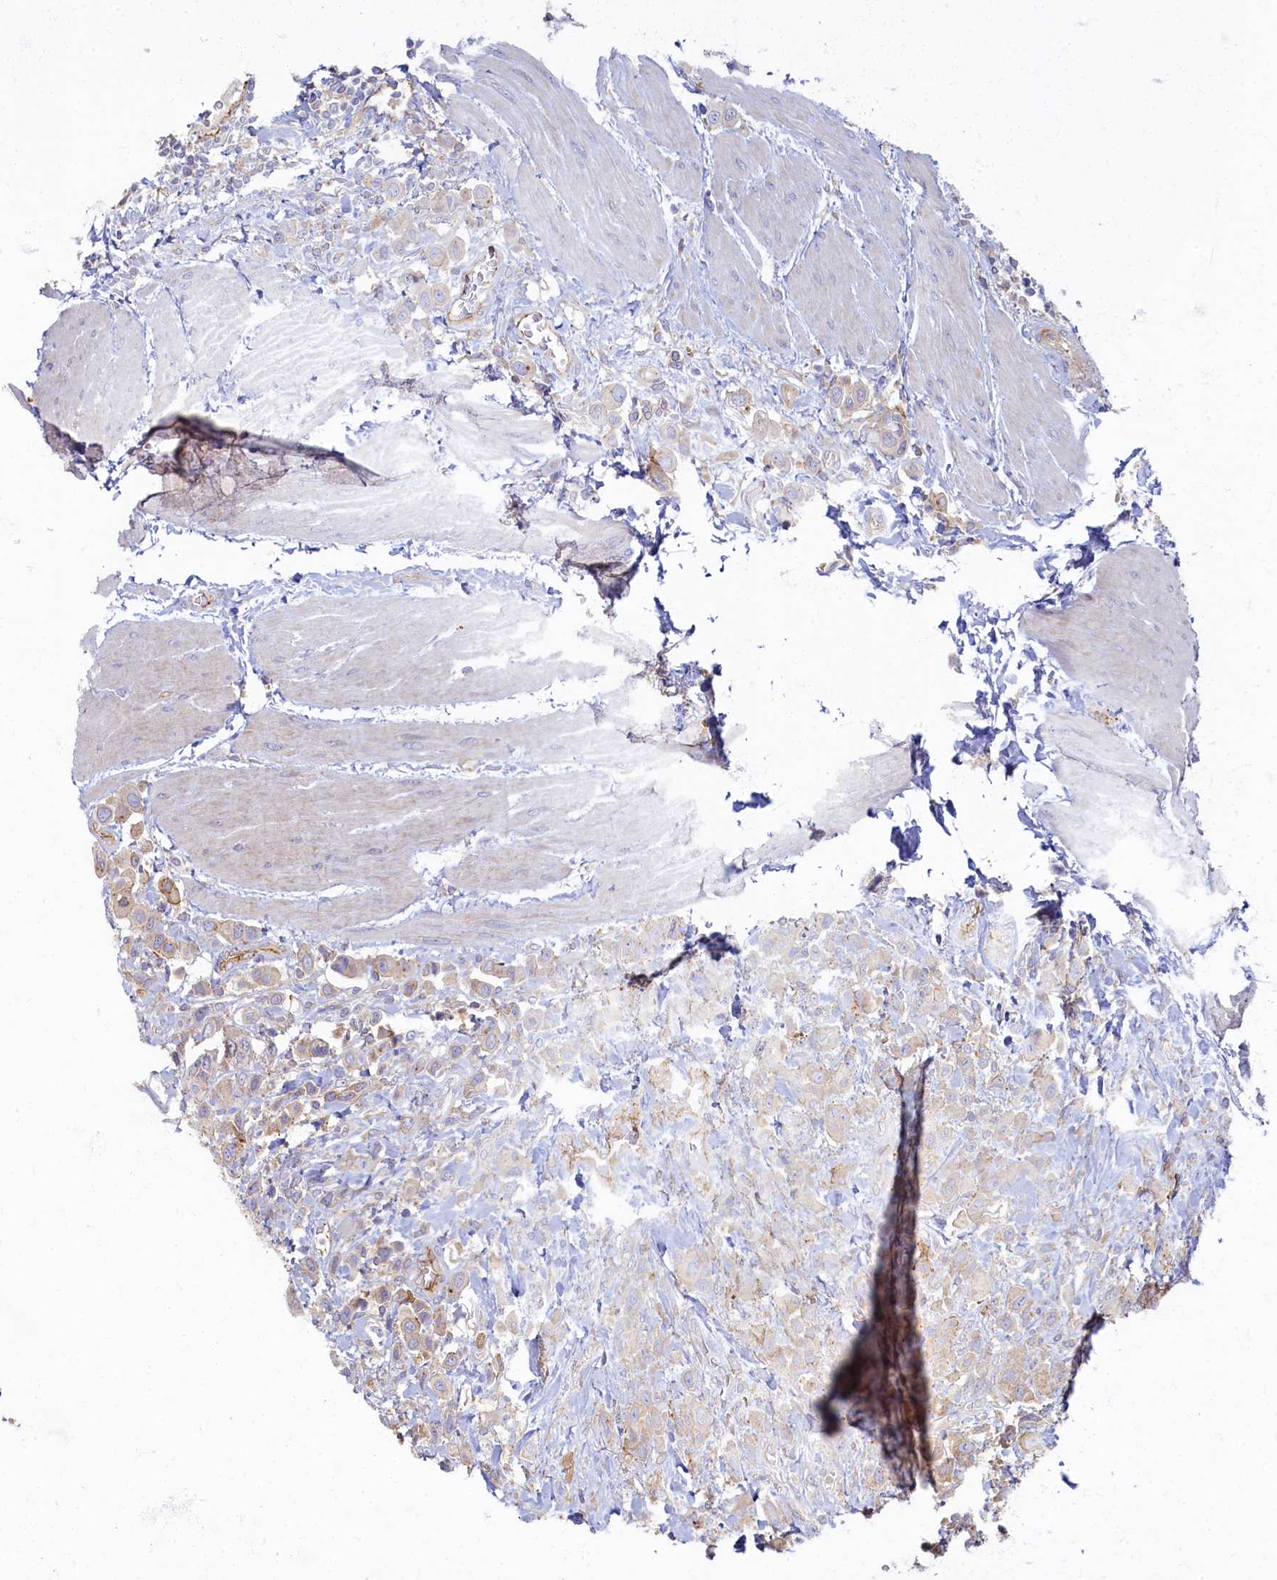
{"staining": {"intensity": "moderate", "quantity": "<25%", "location": "cytoplasmic/membranous"}, "tissue": "urothelial cancer", "cell_type": "Tumor cells", "image_type": "cancer", "snomed": [{"axis": "morphology", "description": "Urothelial carcinoma, High grade"}, {"axis": "topography", "description": "Urinary bladder"}], "caption": "Moderate cytoplasmic/membranous staining for a protein is seen in about <25% of tumor cells of urothelial carcinoma (high-grade) using IHC.", "gene": "PSMG2", "patient": {"sex": "male", "age": 50}}